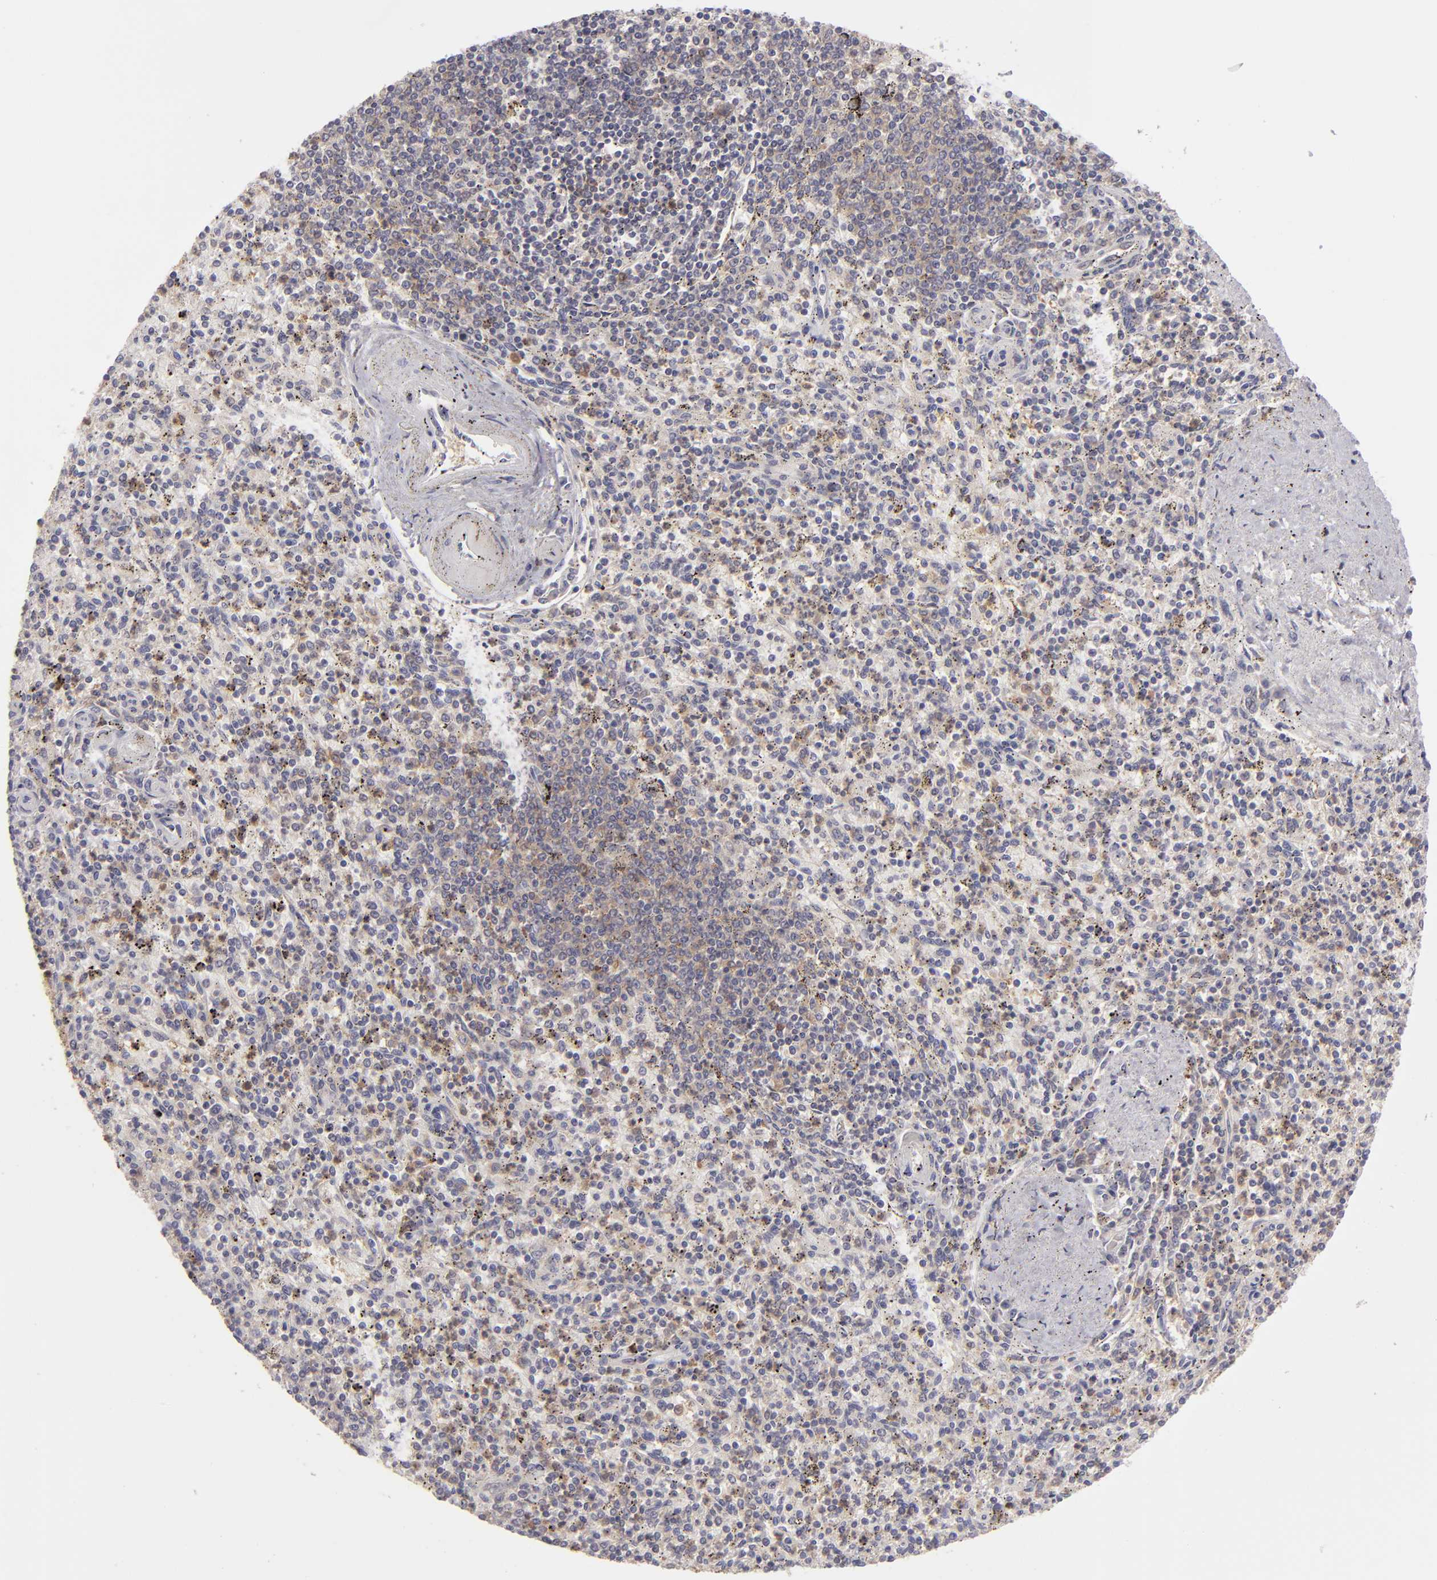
{"staining": {"intensity": "weak", "quantity": "25%-75%", "location": "cytoplasmic/membranous"}, "tissue": "spleen", "cell_type": "Cells in red pulp", "image_type": "normal", "snomed": [{"axis": "morphology", "description": "Normal tissue, NOS"}, {"axis": "topography", "description": "Spleen"}], "caption": "Approximately 25%-75% of cells in red pulp in benign spleen exhibit weak cytoplasmic/membranous protein staining as visualized by brown immunohistochemical staining.", "gene": "MMP10", "patient": {"sex": "male", "age": 72}}